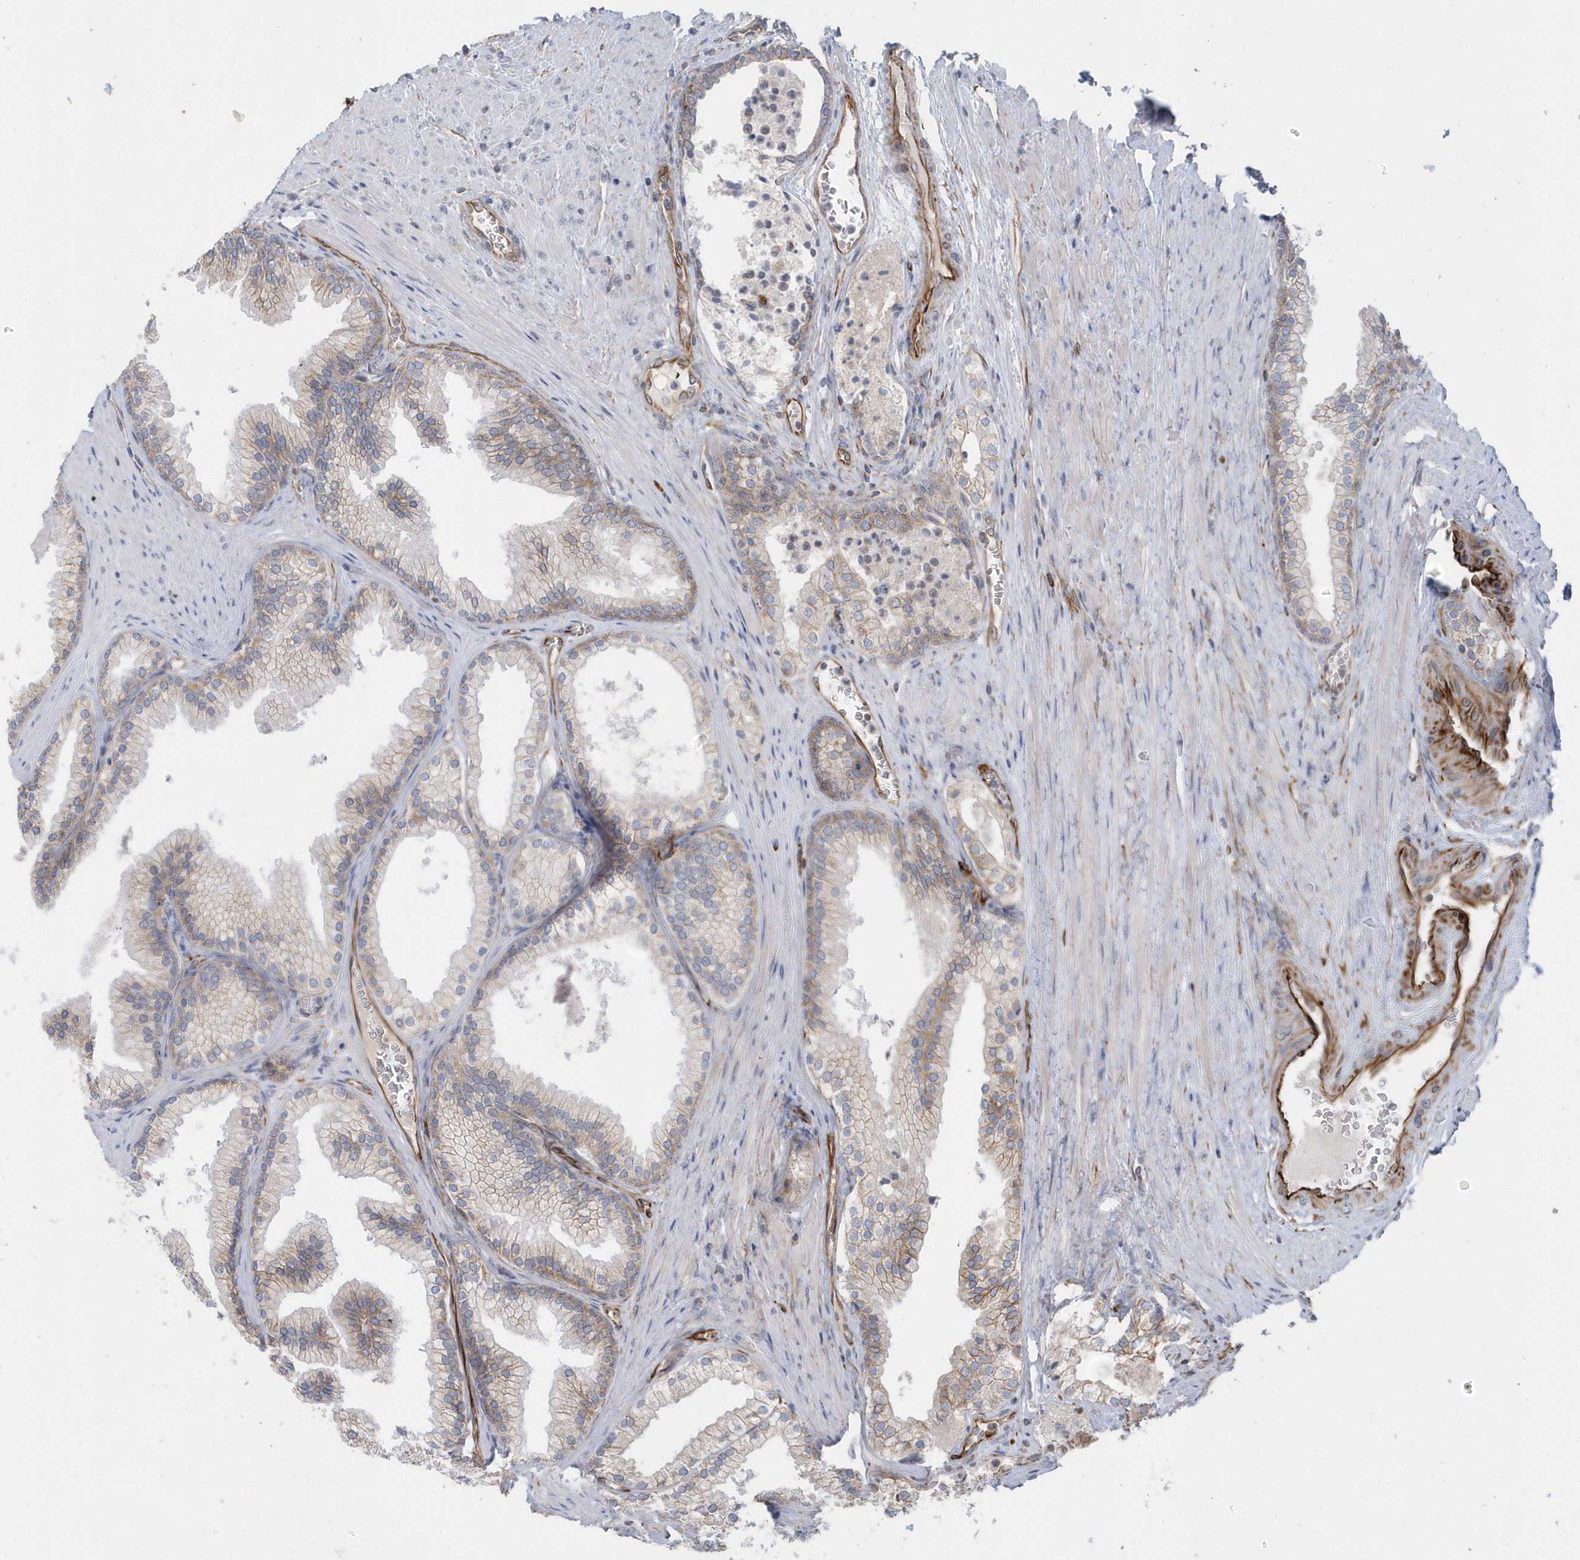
{"staining": {"intensity": "weak", "quantity": "25%-75%", "location": "cytoplasmic/membranous"}, "tissue": "prostate", "cell_type": "Glandular cells", "image_type": "normal", "snomed": [{"axis": "morphology", "description": "Normal tissue, NOS"}, {"axis": "topography", "description": "Prostate"}], "caption": "IHC histopathology image of benign prostate: prostate stained using immunohistochemistry (IHC) exhibits low levels of weak protein expression localized specifically in the cytoplasmic/membranous of glandular cells, appearing as a cytoplasmic/membranous brown color.", "gene": "RAB17", "patient": {"sex": "male", "age": 76}}